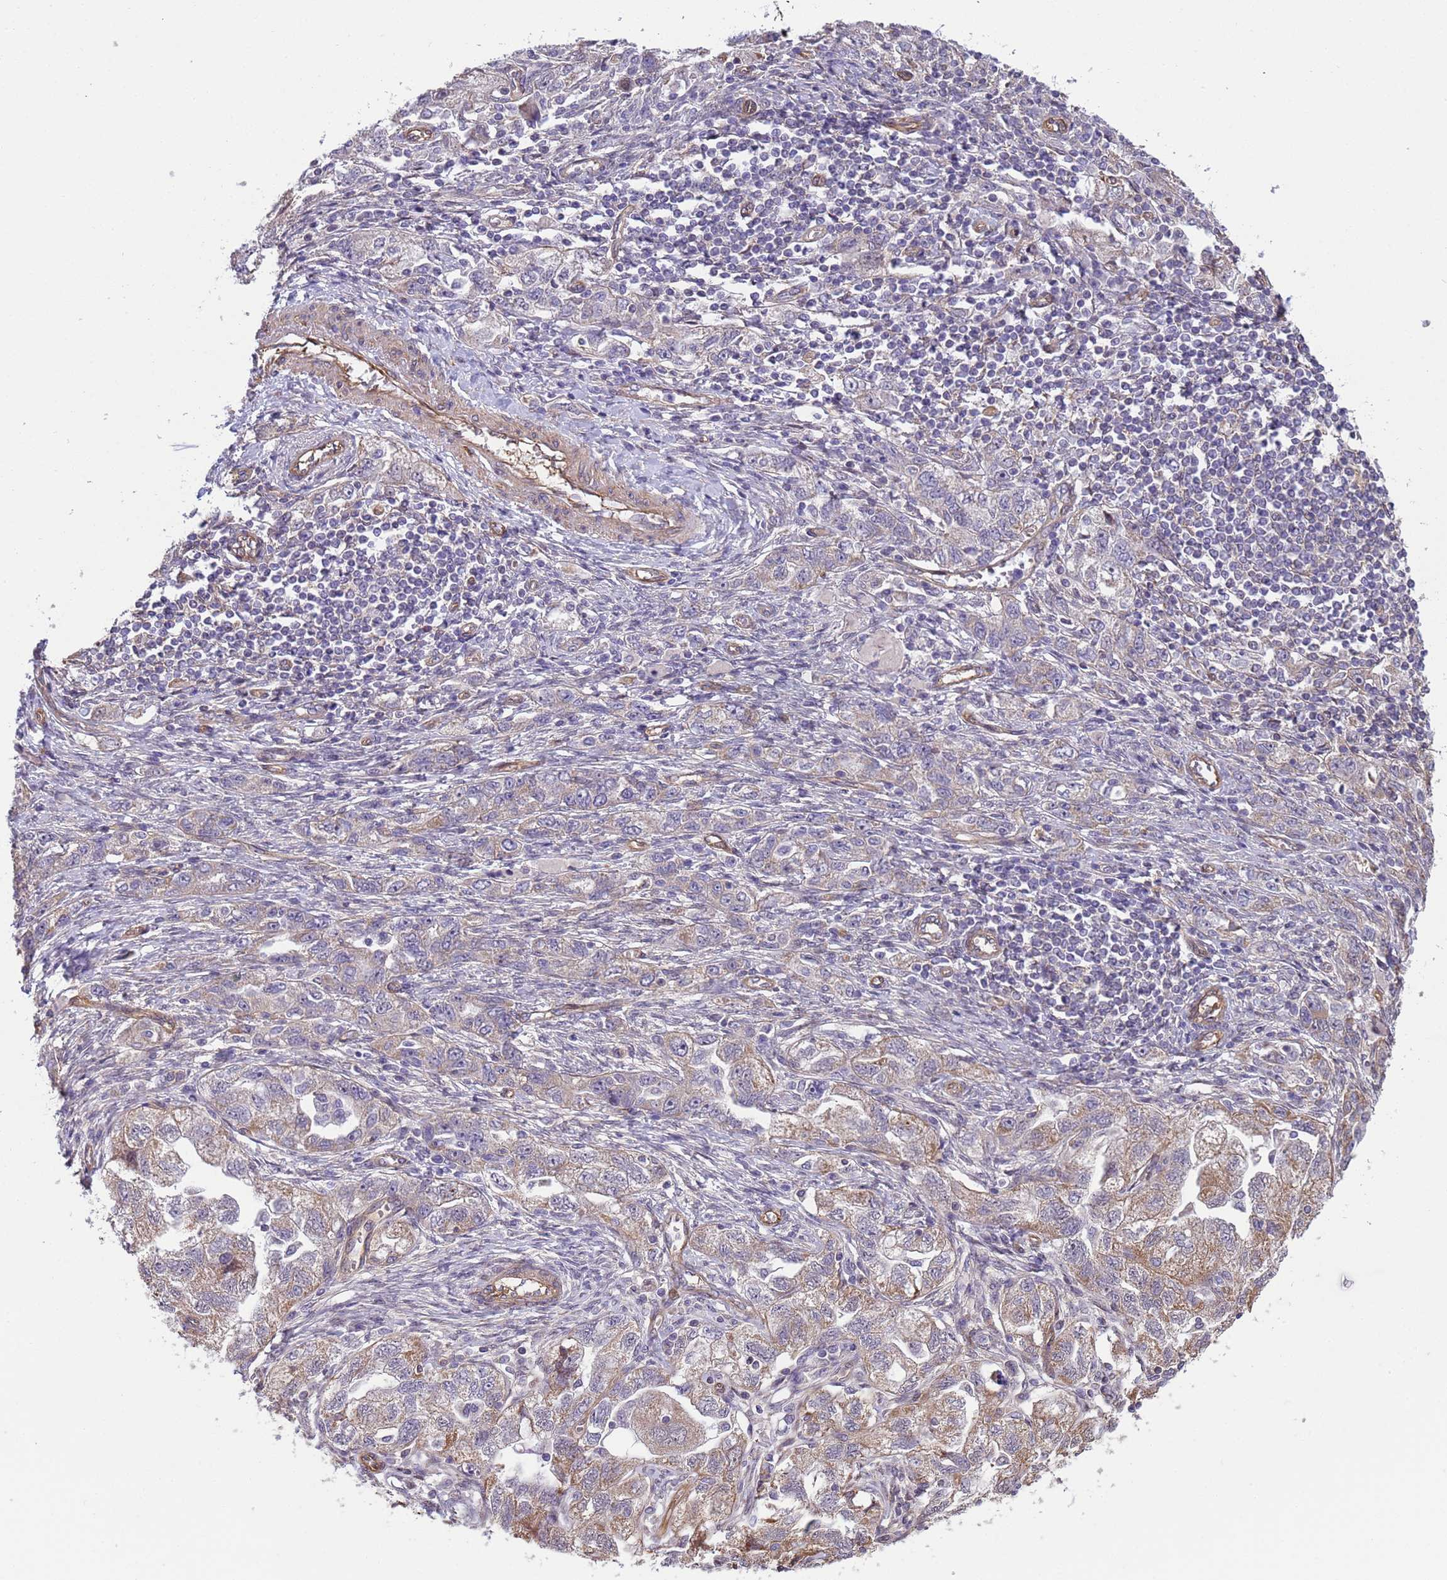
{"staining": {"intensity": "weak", "quantity": "25%-75%", "location": "cytoplasmic/membranous"}, "tissue": "ovarian cancer", "cell_type": "Tumor cells", "image_type": "cancer", "snomed": [{"axis": "morphology", "description": "Carcinoma, NOS"}, {"axis": "morphology", "description": "Cystadenocarcinoma, serous, NOS"}, {"axis": "topography", "description": "Ovary"}], "caption": "Tumor cells show low levels of weak cytoplasmic/membranous positivity in approximately 25%-75% of cells in human ovarian cancer.", "gene": "ITGB4", "patient": {"sex": "female", "age": 69}}